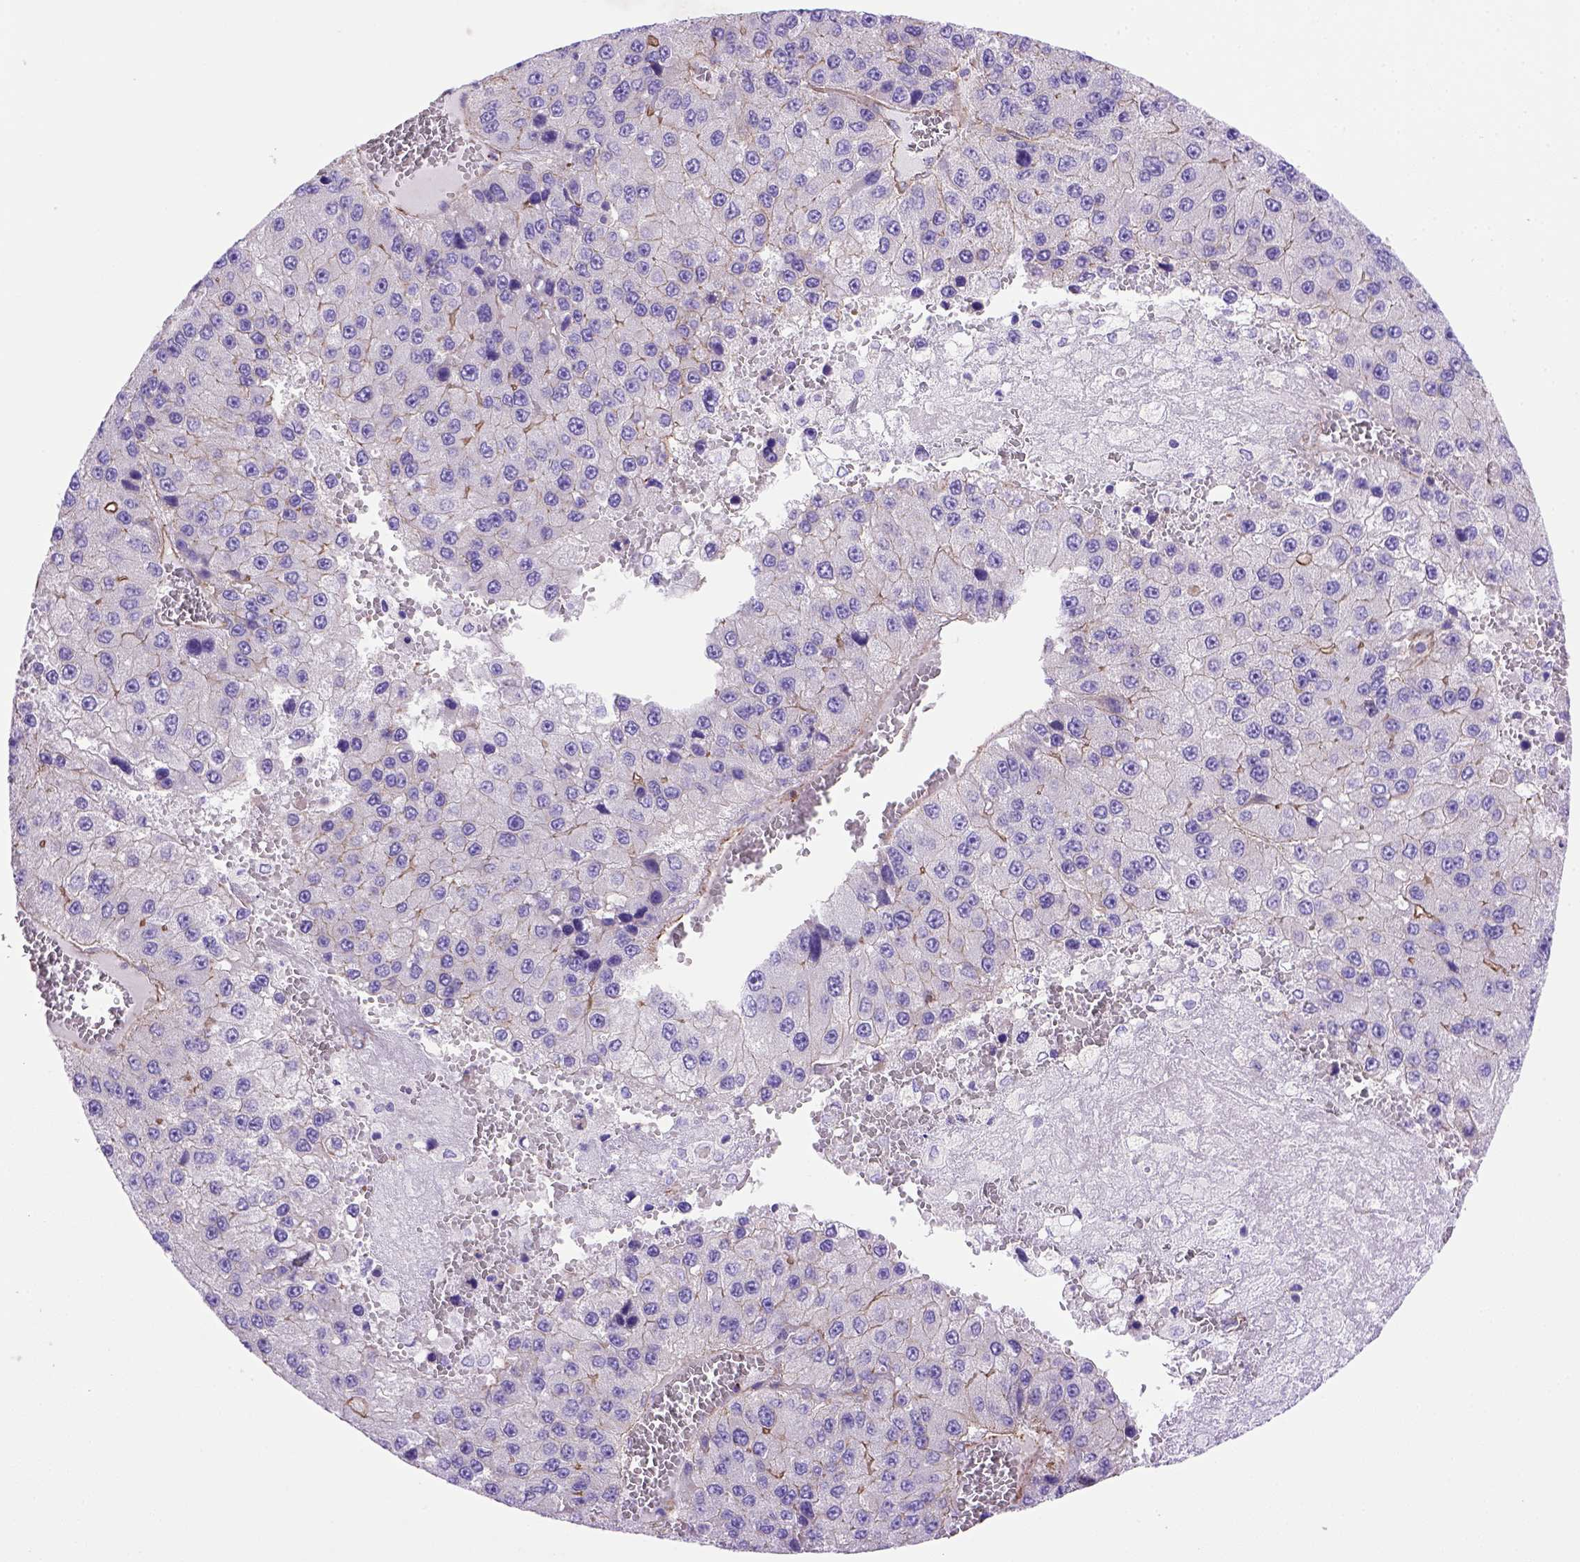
{"staining": {"intensity": "moderate", "quantity": ">75%", "location": "cytoplasmic/membranous"}, "tissue": "liver cancer", "cell_type": "Tumor cells", "image_type": "cancer", "snomed": [{"axis": "morphology", "description": "Carcinoma, Hepatocellular, NOS"}, {"axis": "topography", "description": "Liver"}], "caption": "Immunohistochemistry micrograph of liver hepatocellular carcinoma stained for a protein (brown), which reveals medium levels of moderate cytoplasmic/membranous staining in approximately >75% of tumor cells.", "gene": "PEX12", "patient": {"sex": "female", "age": 73}}